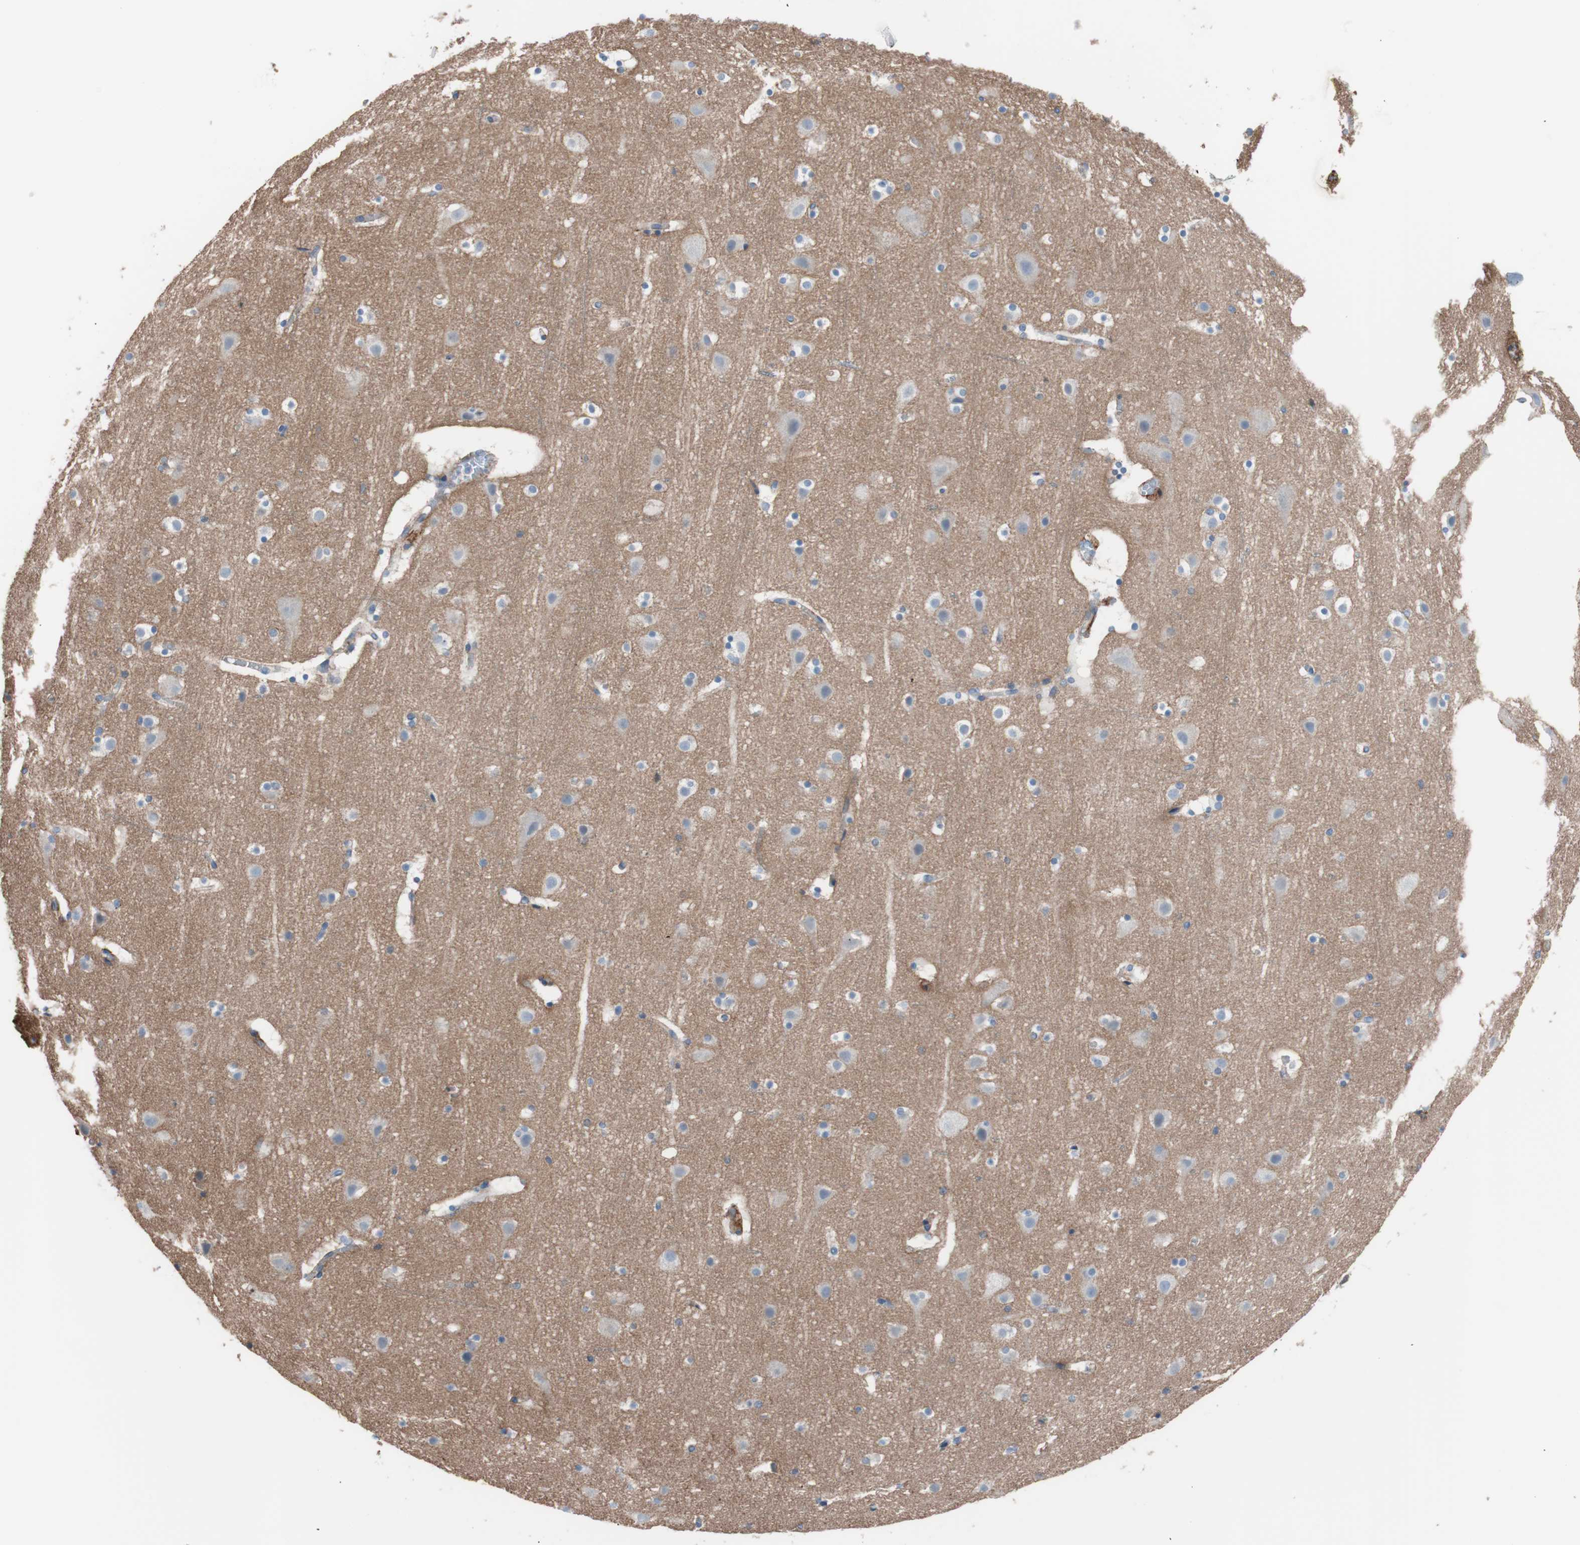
{"staining": {"intensity": "moderate", "quantity": "<25%", "location": "cytoplasmic/membranous"}, "tissue": "cerebral cortex", "cell_type": "Endothelial cells", "image_type": "normal", "snomed": [{"axis": "morphology", "description": "Normal tissue, NOS"}, {"axis": "topography", "description": "Cerebral cortex"}], "caption": "Immunohistochemical staining of benign human cerebral cortex exhibits <25% levels of moderate cytoplasmic/membranous protein expression in about <25% of endothelial cells.", "gene": "CD81", "patient": {"sex": "male", "age": 45}}